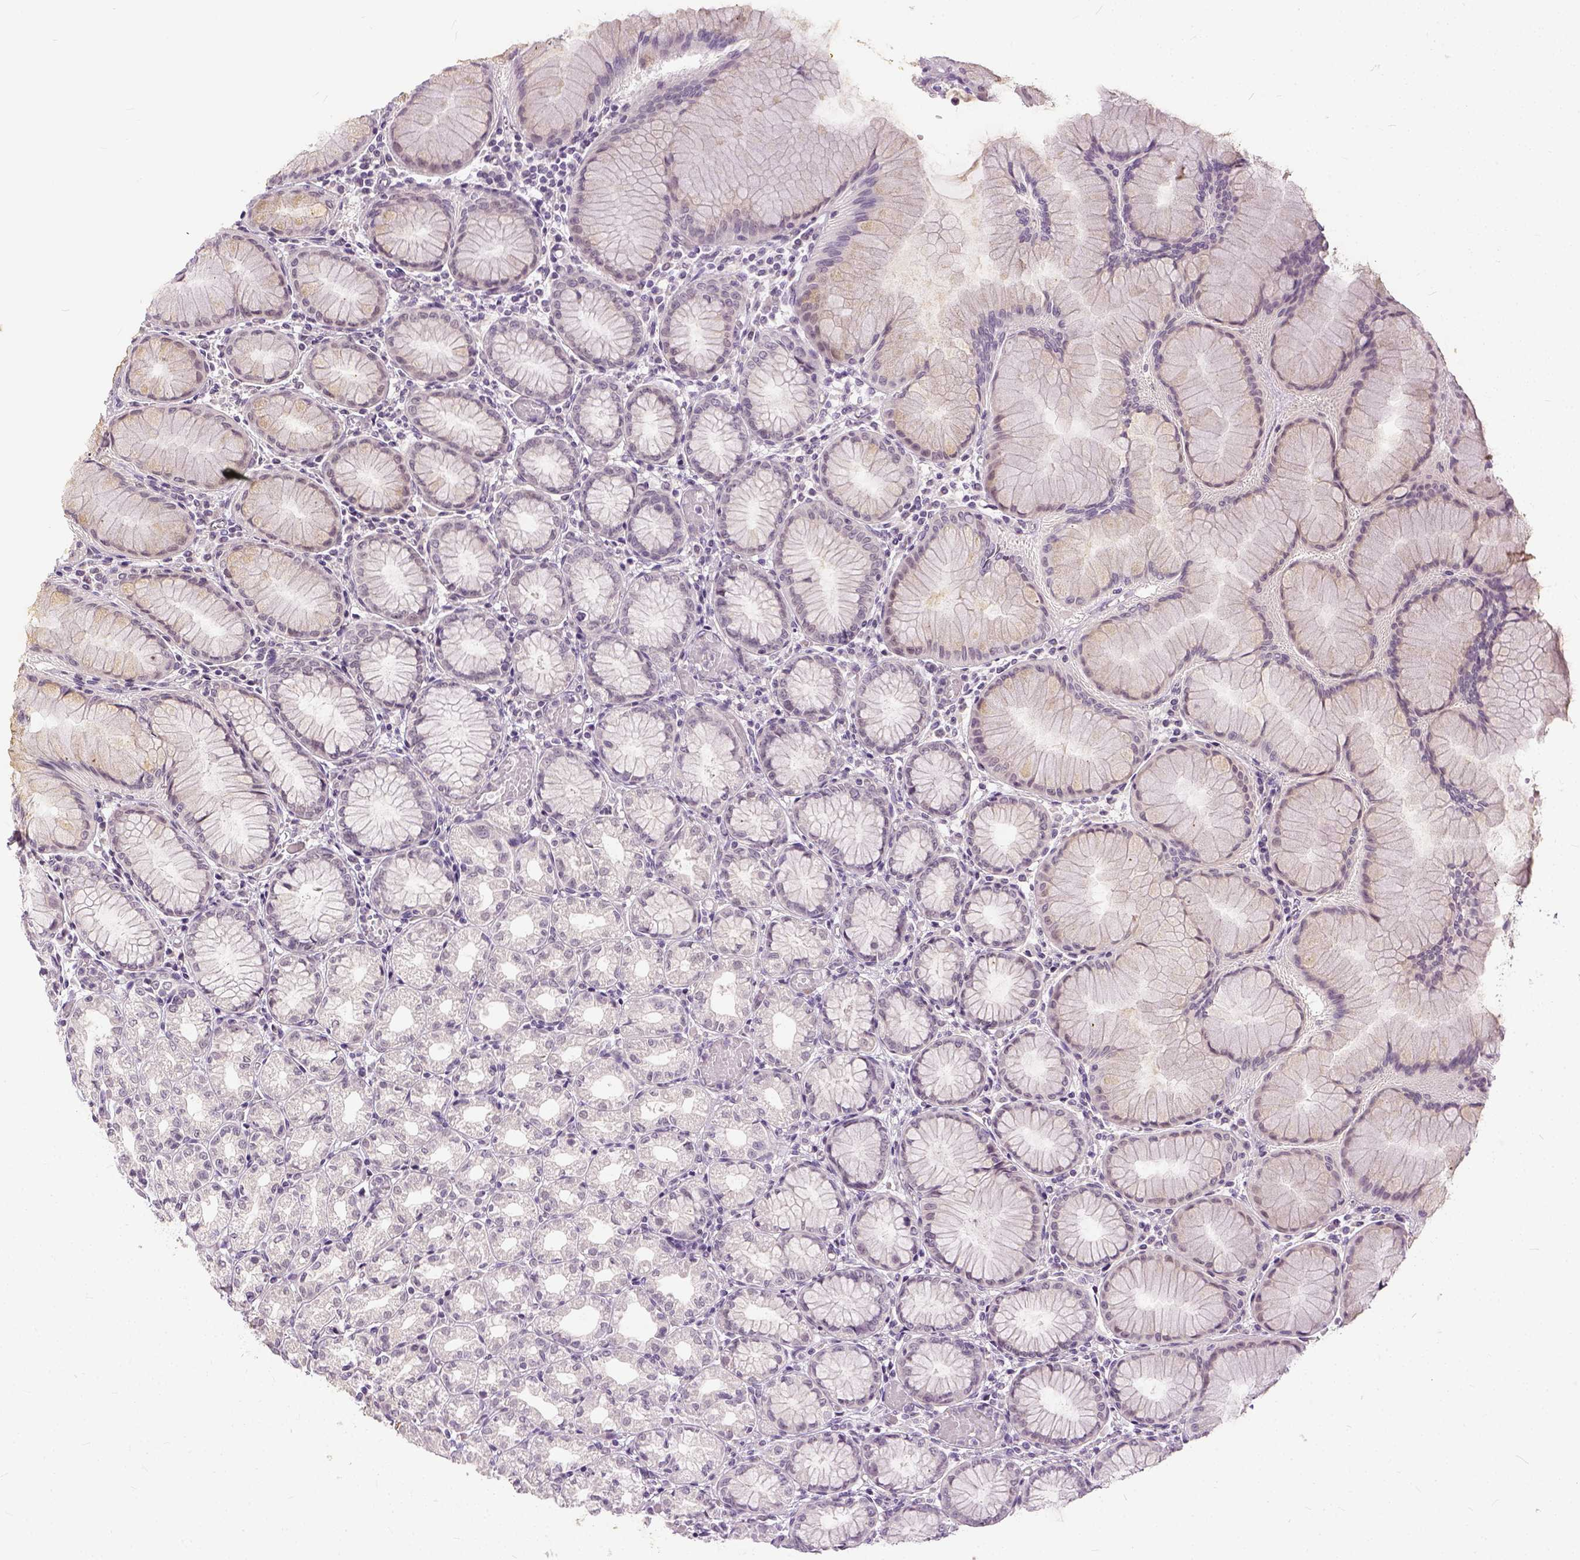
{"staining": {"intensity": "negative", "quantity": "none", "location": "none"}, "tissue": "stomach", "cell_type": "Glandular cells", "image_type": "normal", "snomed": [{"axis": "morphology", "description": "Normal tissue, NOS"}, {"axis": "topography", "description": "Stomach"}], "caption": "Immunohistochemistry image of normal stomach stained for a protein (brown), which exhibits no expression in glandular cells.", "gene": "ANO2", "patient": {"sex": "female", "age": 57}}